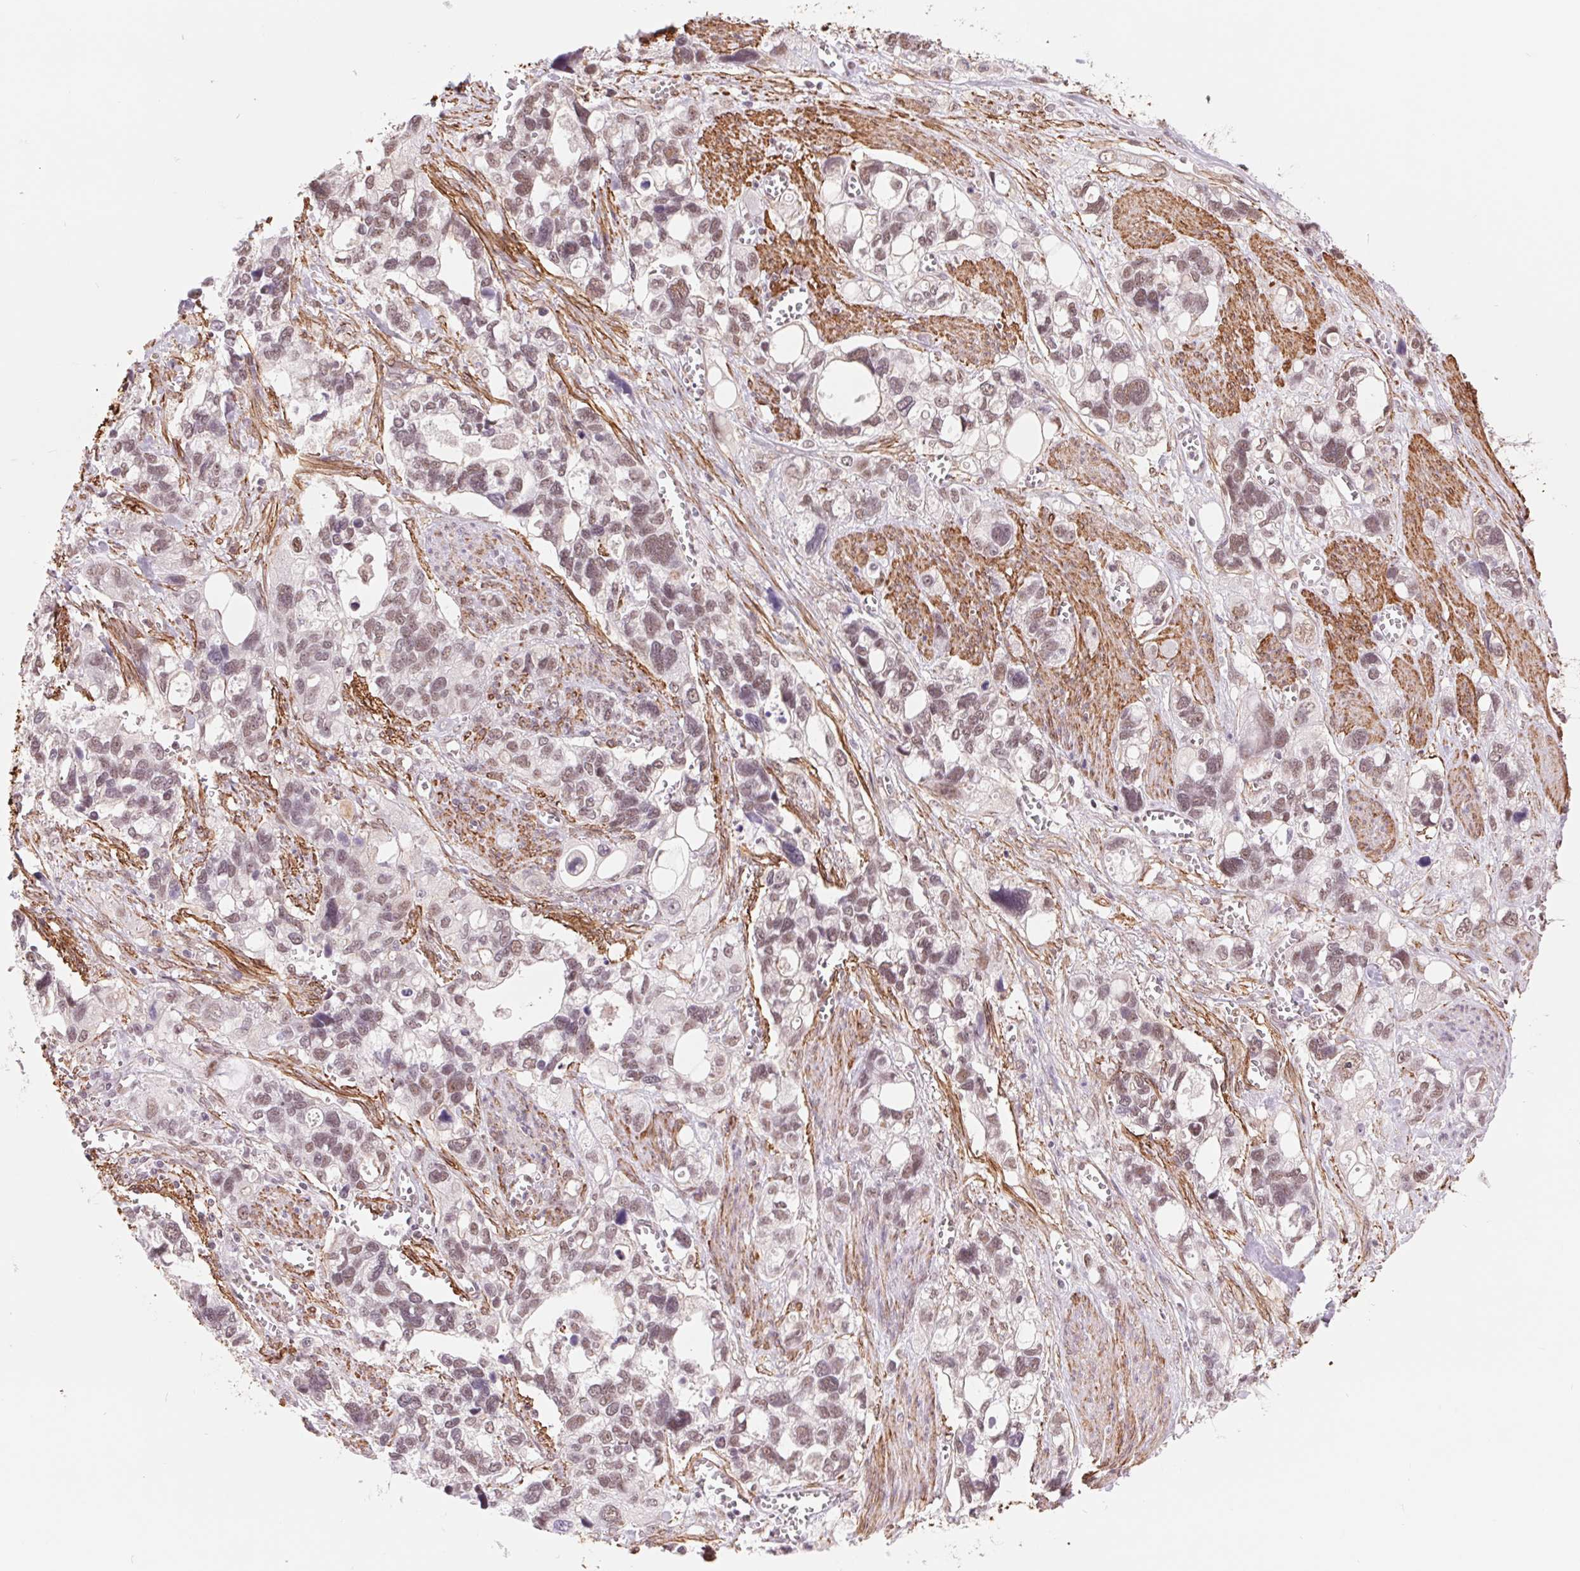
{"staining": {"intensity": "weak", "quantity": ">75%", "location": "nuclear"}, "tissue": "stomach cancer", "cell_type": "Tumor cells", "image_type": "cancer", "snomed": [{"axis": "morphology", "description": "Adenocarcinoma, NOS"}, {"axis": "topography", "description": "Stomach, upper"}], "caption": "Tumor cells exhibit low levels of weak nuclear positivity in approximately >75% of cells in stomach cancer (adenocarcinoma).", "gene": "BCAT1", "patient": {"sex": "female", "age": 81}}